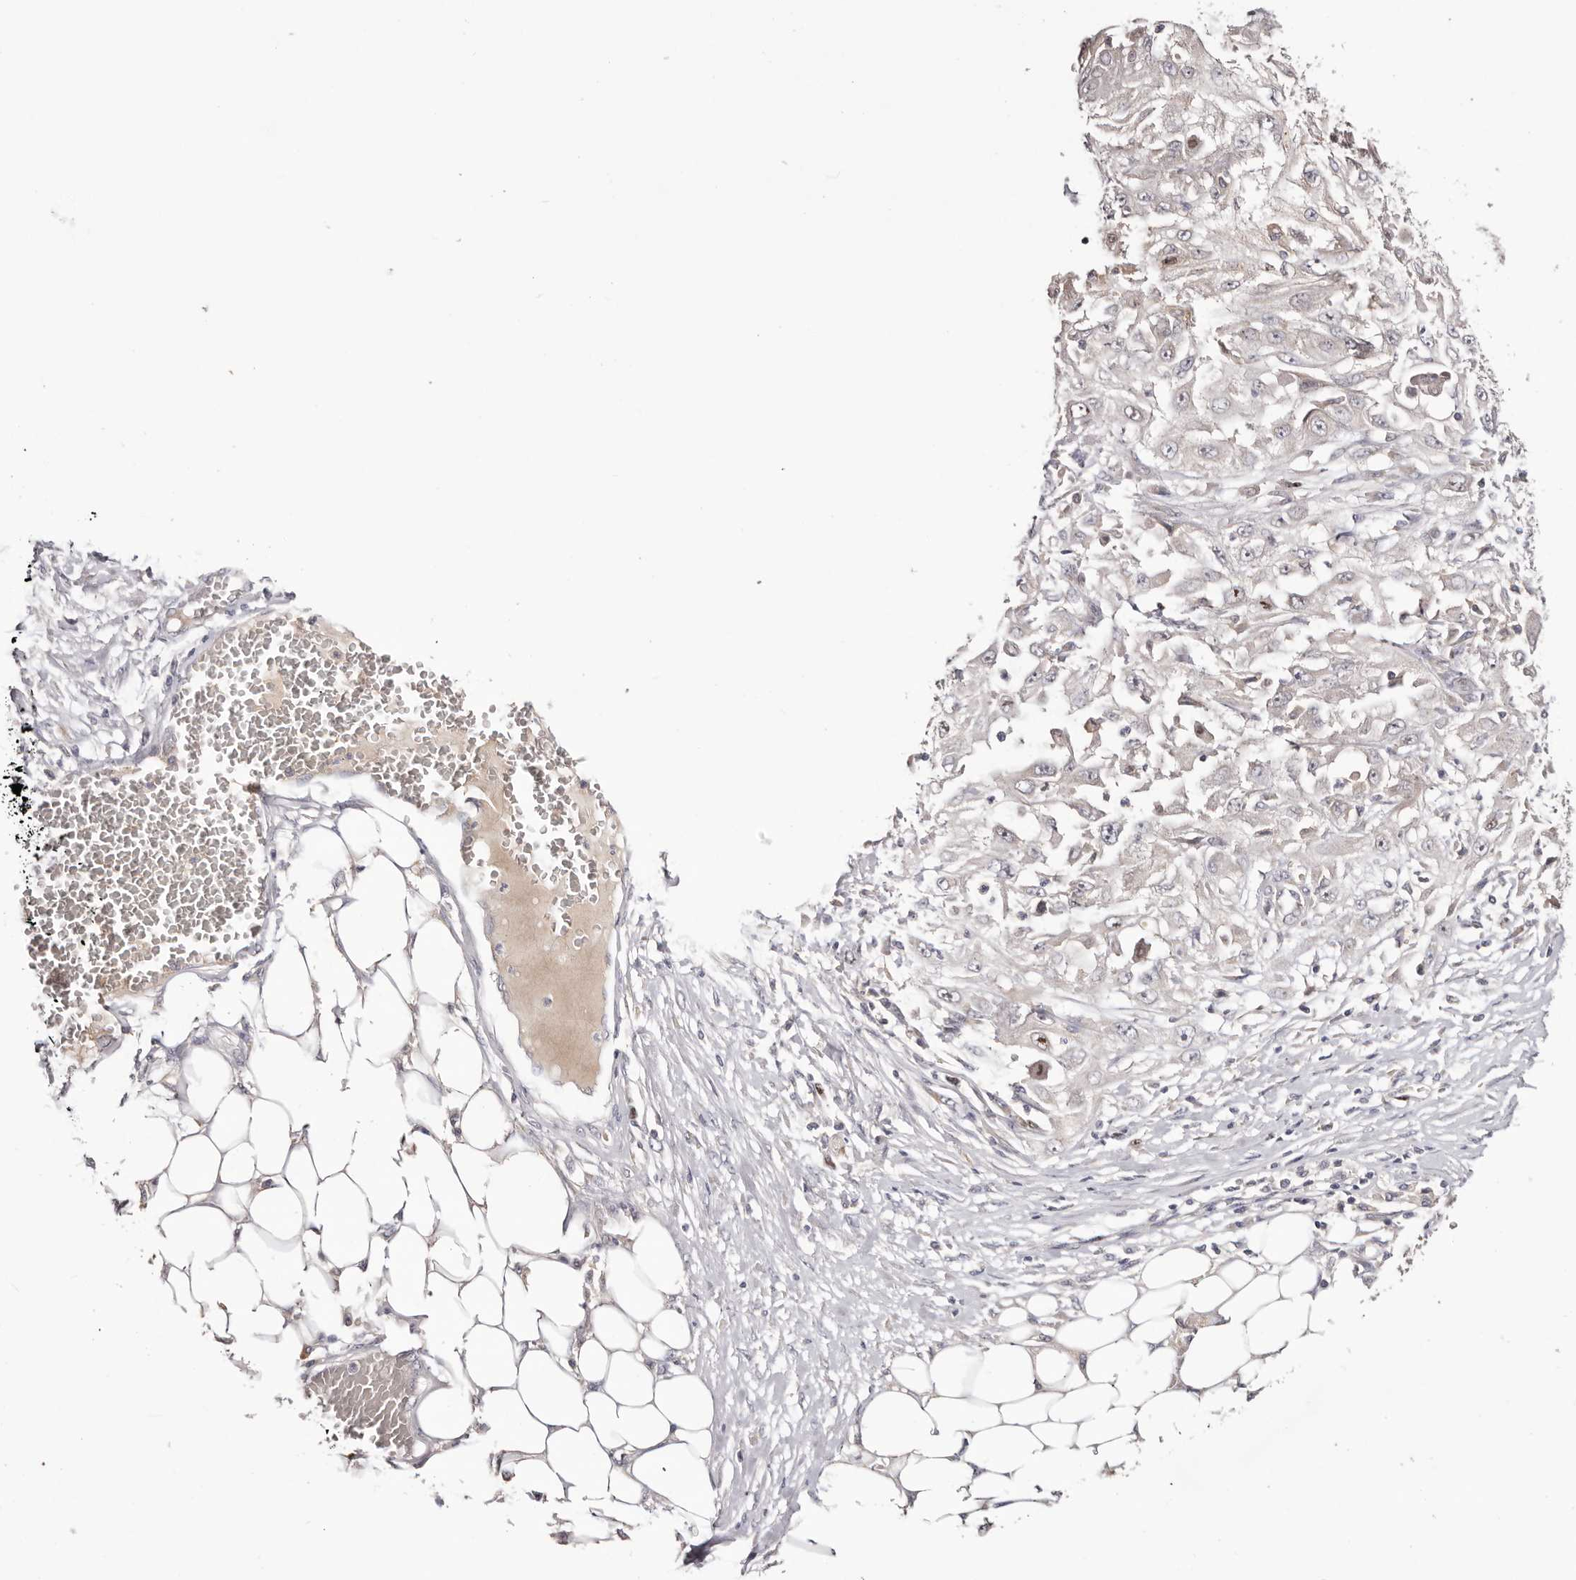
{"staining": {"intensity": "negative", "quantity": "none", "location": "none"}, "tissue": "skin cancer", "cell_type": "Tumor cells", "image_type": "cancer", "snomed": [{"axis": "morphology", "description": "Squamous cell carcinoma, NOS"}, {"axis": "morphology", "description": "Squamous cell carcinoma, metastatic, NOS"}, {"axis": "topography", "description": "Skin"}, {"axis": "topography", "description": "Lymph node"}], "caption": "DAB immunohistochemical staining of skin cancer exhibits no significant staining in tumor cells.", "gene": "CCDC190", "patient": {"sex": "male", "age": 75}}